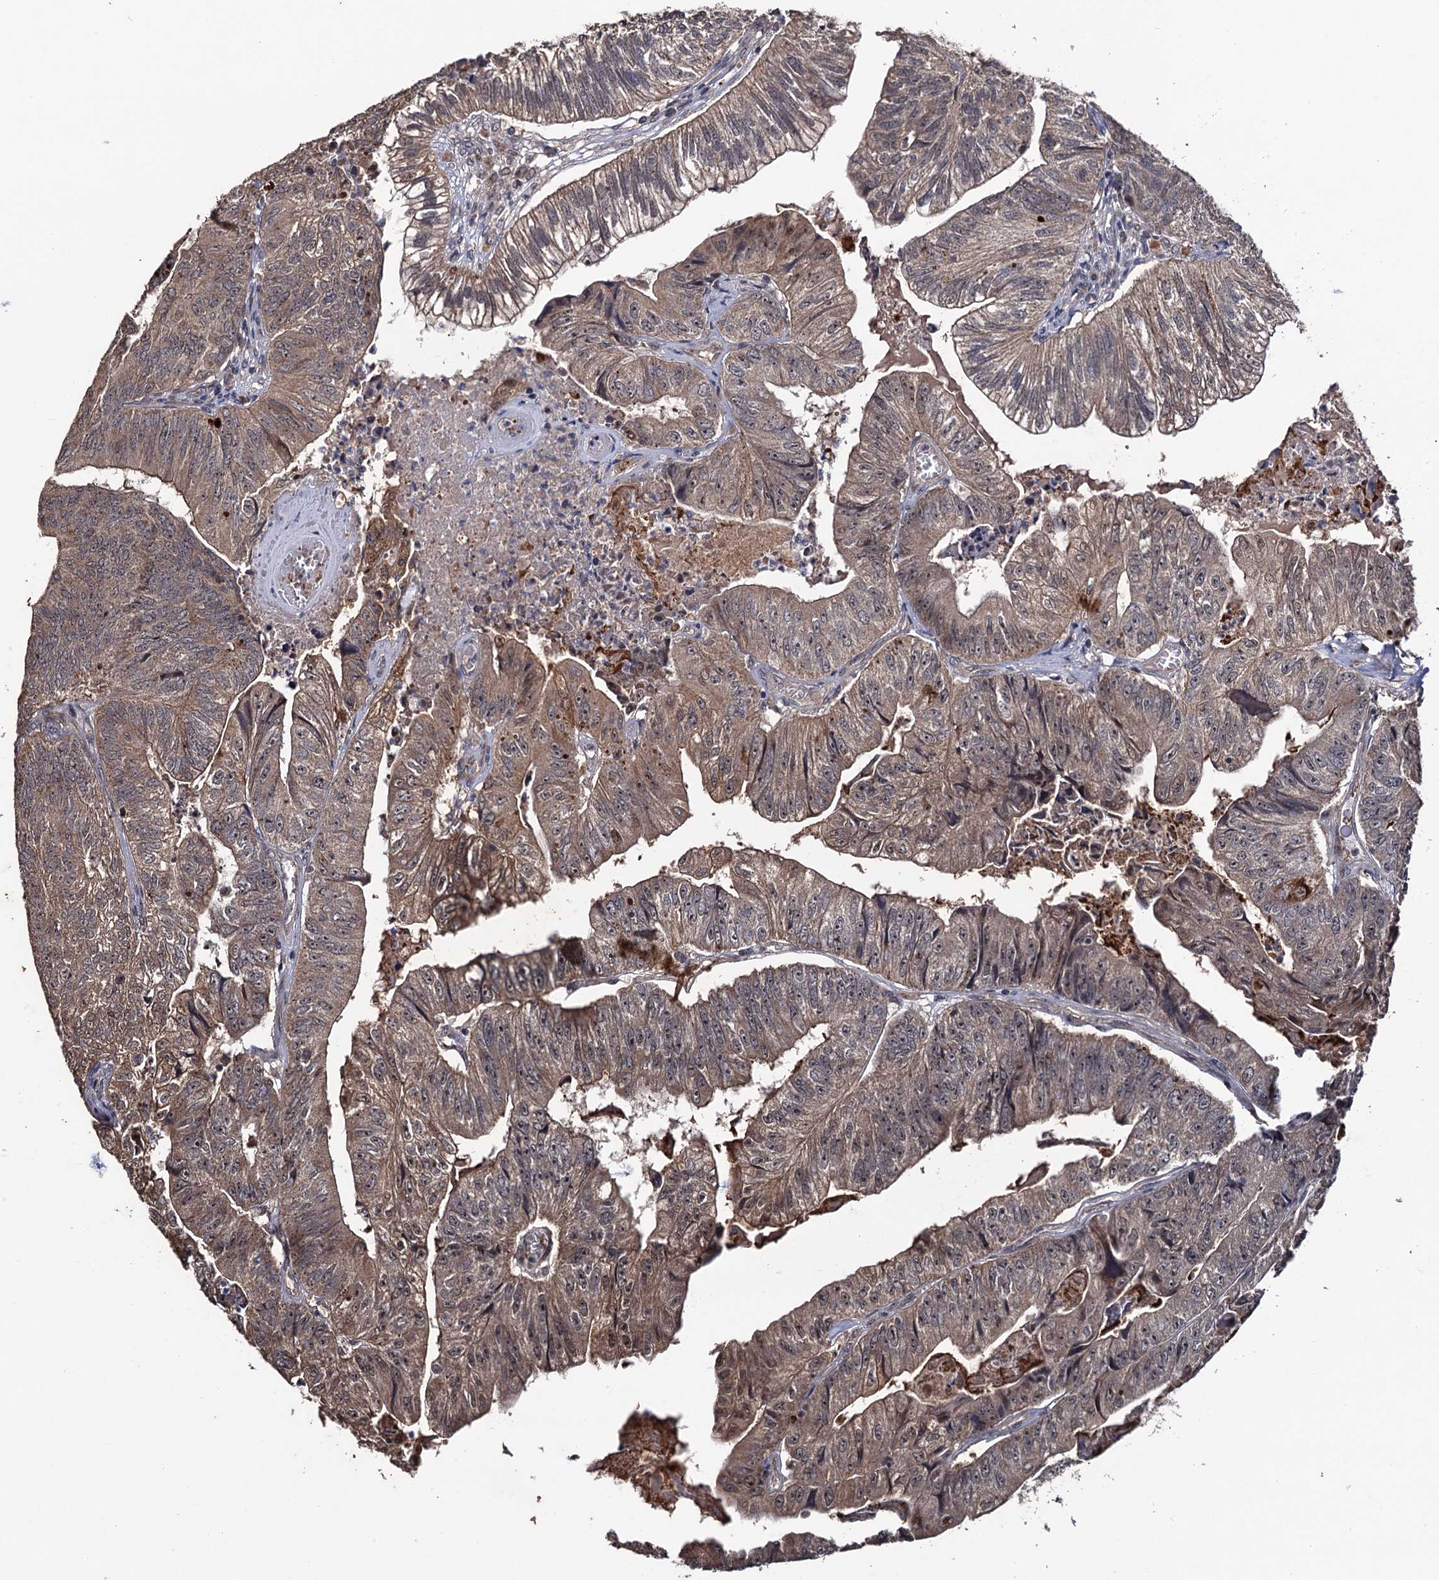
{"staining": {"intensity": "weak", "quantity": "25%-75%", "location": "cytoplasmic/membranous"}, "tissue": "colorectal cancer", "cell_type": "Tumor cells", "image_type": "cancer", "snomed": [{"axis": "morphology", "description": "Adenocarcinoma, NOS"}, {"axis": "topography", "description": "Colon"}], "caption": "Tumor cells display low levels of weak cytoplasmic/membranous expression in about 25%-75% of cells in colorectal adenocarcinoma.", "gene": "LRRC63", "patient": {"sex": "female", "age": 67}}